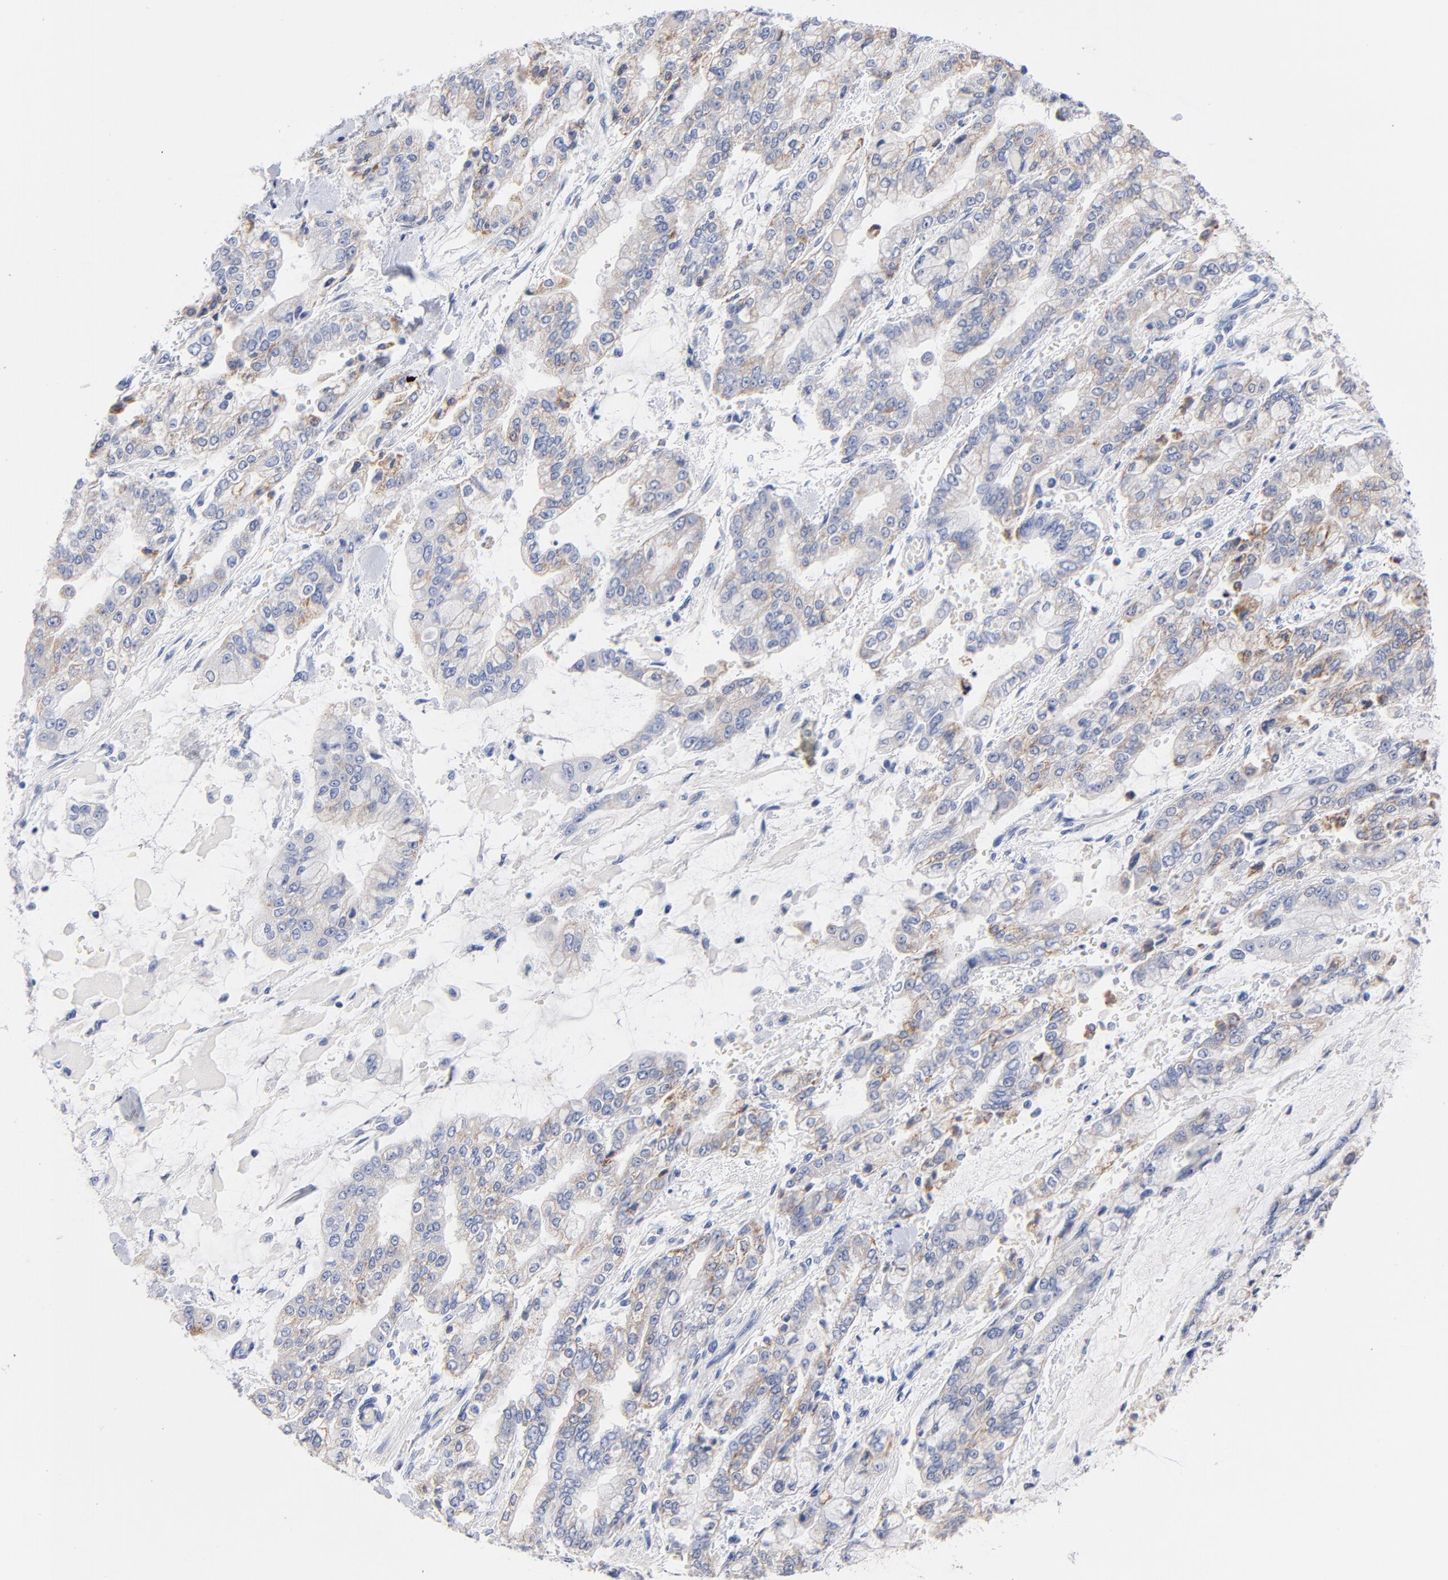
{"staining": {"intensity": "weak", "quantity": "25%-75%", "location": "cytoplasmic/membranous"}, "tissue": "stomach cancer", "cell_type": "Tumor cells", "image_type": "cancer", "snomed": [{"axis": "morphology", "description": "Normal tissue, NOS"}, {"axis": "morphology", "description": "Adenocarcinoma, NOS"}, {"axis": "topography", "description": "Stomach, upper"}, {"axis": "topography", "description": "Stomach"}], "caption": "High-magnification brightfield microscopy of stomach cancer stained with DAB (brown) and counterstained with hematoxylin (blue). tumor cells exhibit weak cytoplasmic/membranous positivity is present in approximately25%-75% of cells.", "gene": "CPS1", "patient": {"sex": "male", "age": 76}}